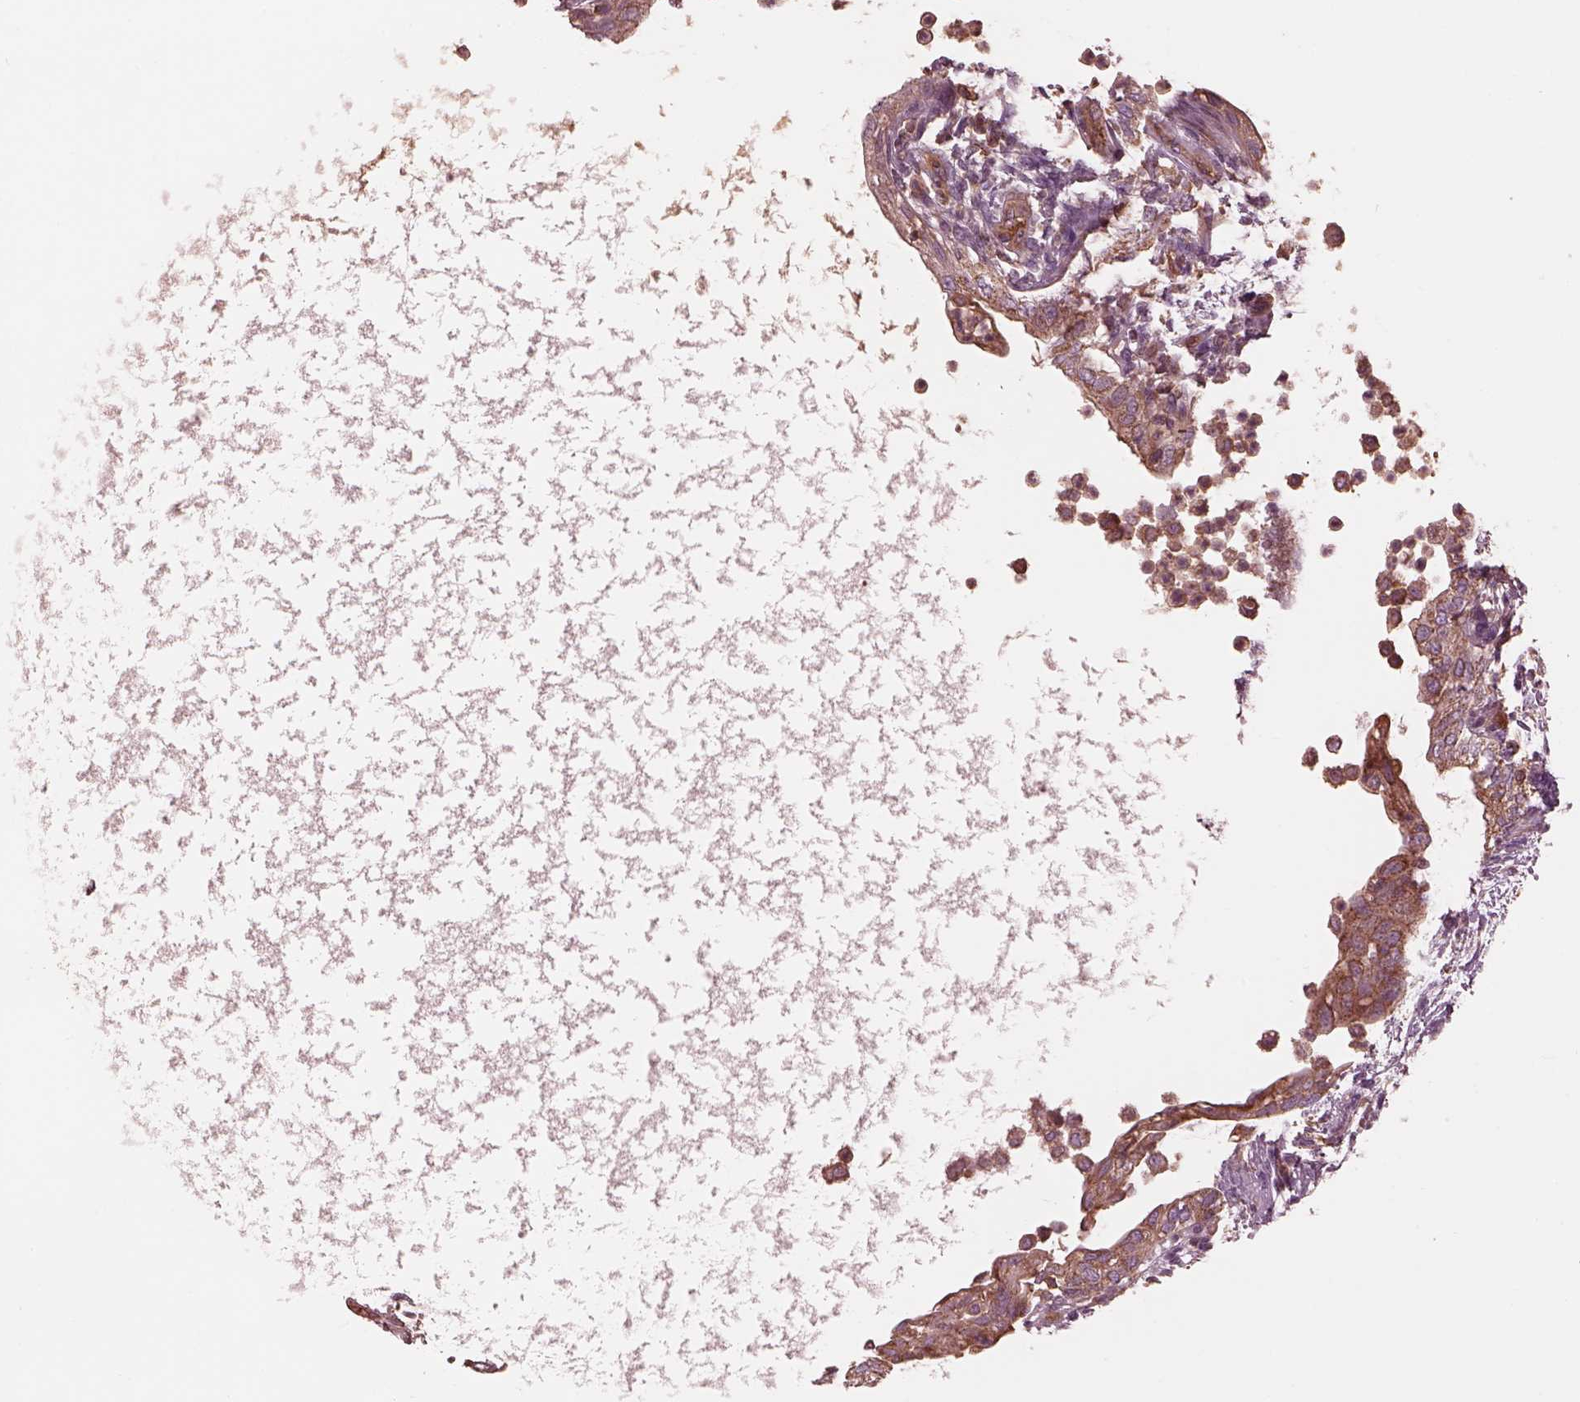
{"staining": {"intensity": "moderate", "quantity": ">75%", "location": "cytoplasmic/membranous"}, "tissue": "testis cancer", "cell_type": "Tumor cells", "image_type": "cancer", "snomed": [{"axis": "morphology", "description": "Carcinoma, Embryonal, NOS"}, {"axis": "topography", "description": "Testis"}], "caption": "Testis cancer stained with a protein marker exhibits moderate staining in tumor cells.", "gene": "STK33", "patient": {"sex": "male", "age": 26}}